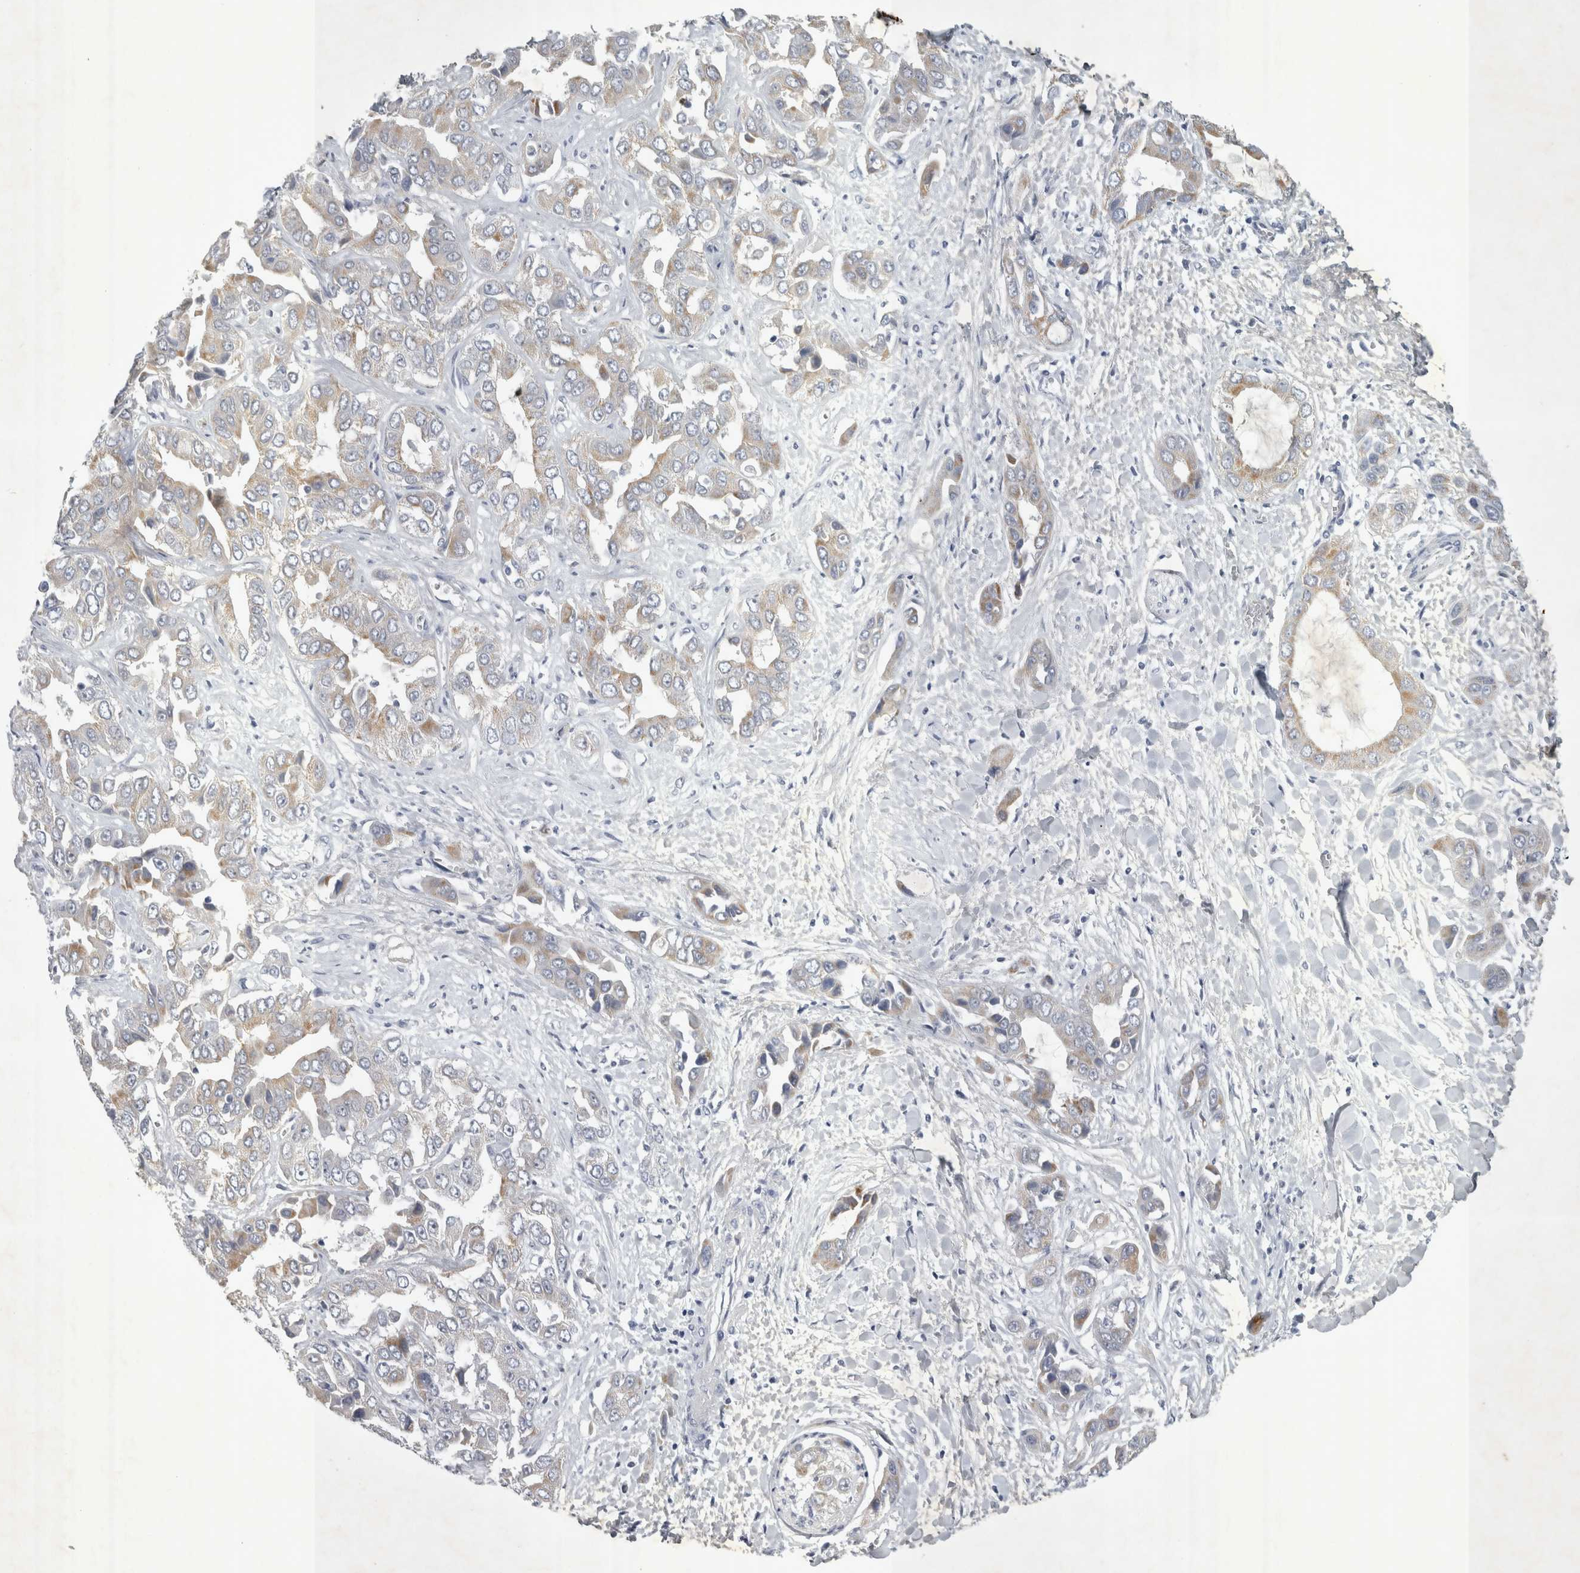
{"staining": {"intensity": "moderate", "quantity": "<25%", "location": "cytoplasmic/membranous"}, "tissue": "liver cancer", "cell_type": "Tumor cells", "image_type": "cancer", "snomed": [{"axis": "morphology", "description": "Cholangiocarcinoma"}, {"axis": "topography", "description": "Liver"}], "caption": "Cholangiocarcinoma (liver) tissue reveals moderate cytoplasmic/membranous staining in approximately <25% of tumor cells, visualized by immunohistochemistry.", "gene": "FXYD7", "patient": {"sex": "female", "age": 52}}